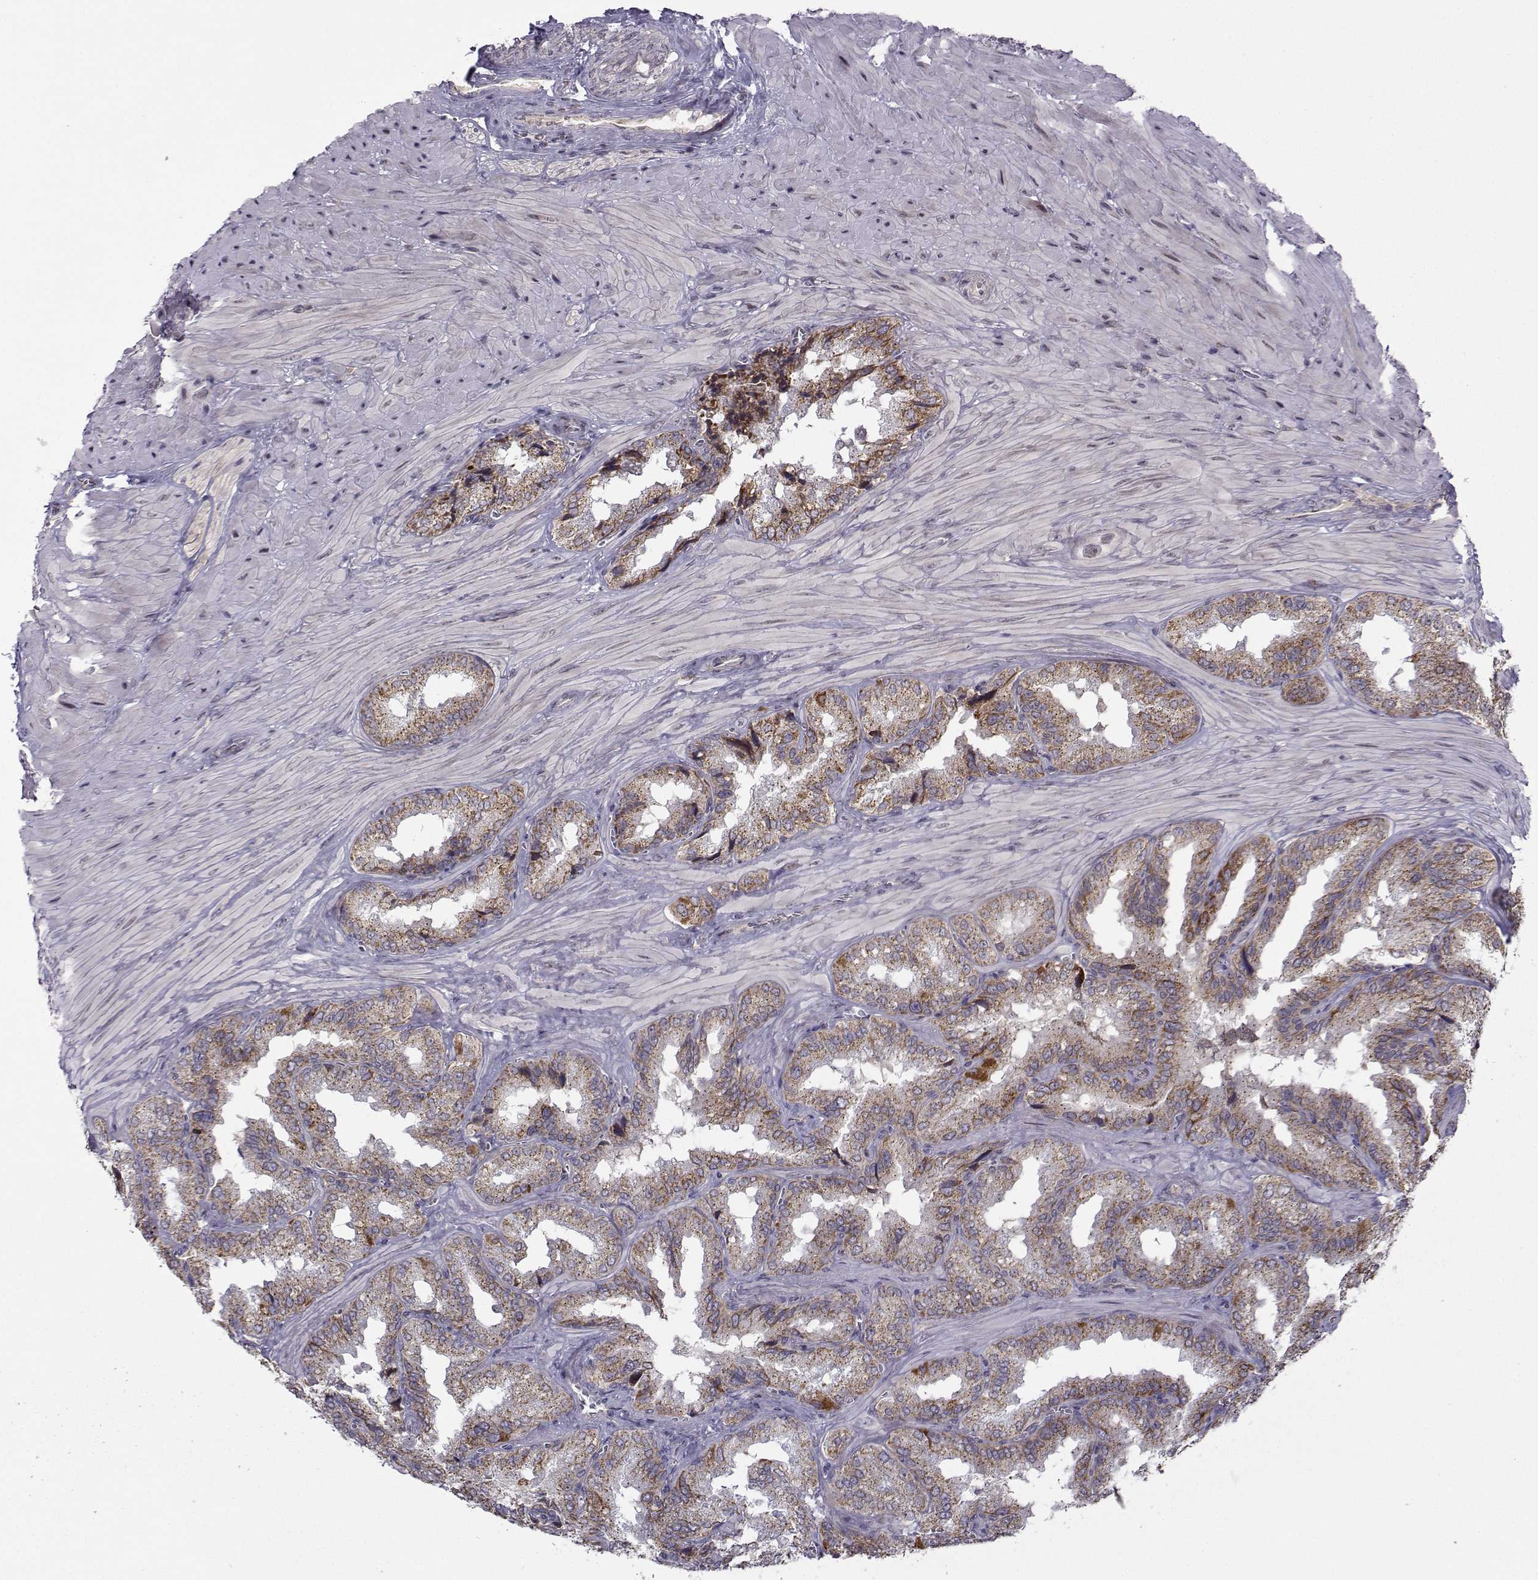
{"staining": {"intensity": "moderate", "quantity": "25%-75%", "location": "cytoplasmic/membranous"}, "tissue": "seminal vesicle", "cell_type": "Glandular cells", "image_type": "normal", "snomed": [{"axis": "morphology", "description": "Normal tissue, NOS"}, {"axis": "topography", "description": "Seminal veicle"}], "caption": "The image reveals a brown stain indicating the presence of a protein in the cytoplasmic/membranous of glandular cells in seminal vesicle.", "gene": "NECAB3", "patient": {"sex": "male", "age": 37}}